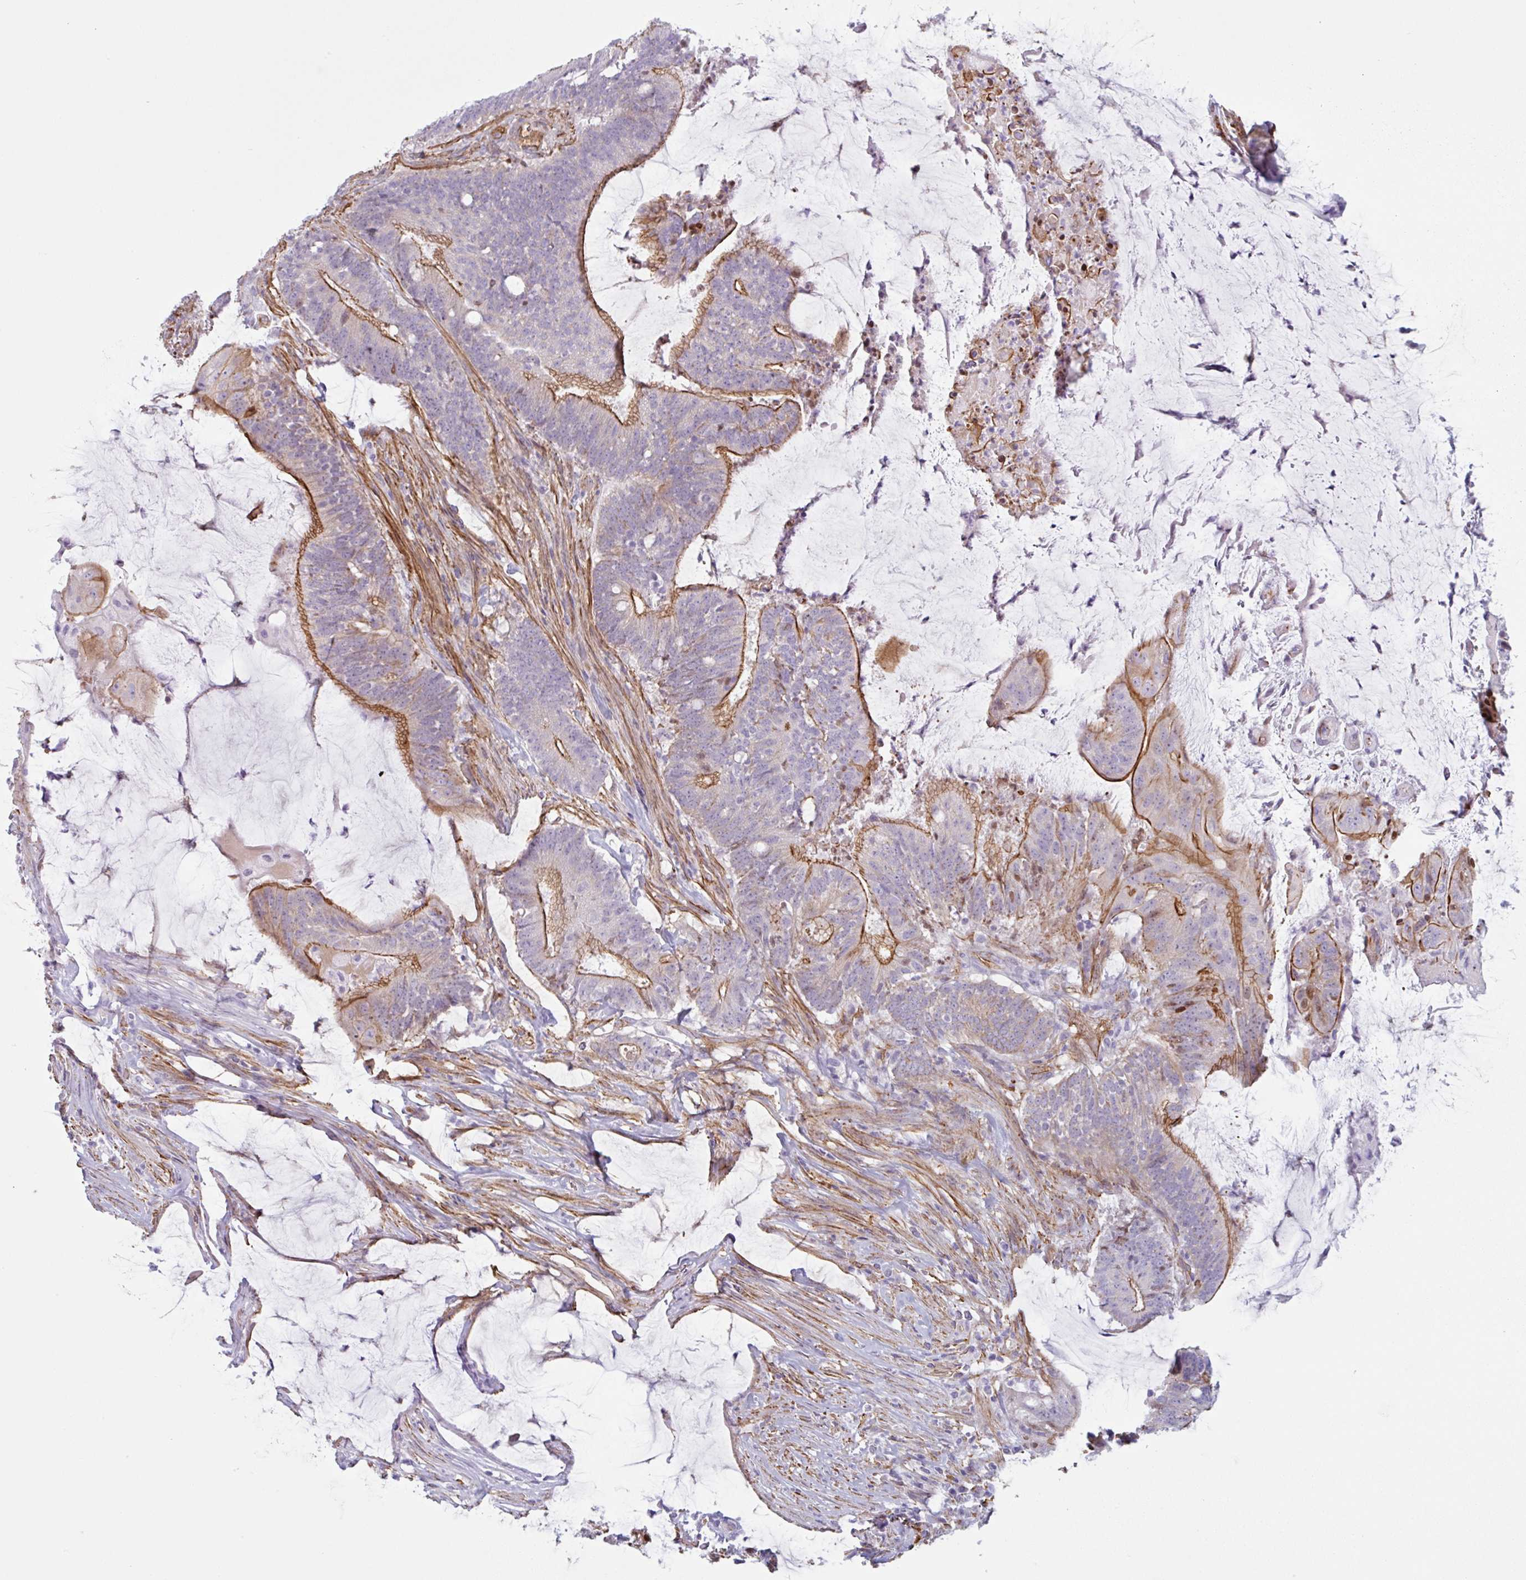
{"staining": {"intensity": "moderate", "quantity": "25%-75%", "location": "cytoplasmic/membranous"}, "tissue": "colorectal cancer", "cell_type": "Tumor cells", "image_type": "cancer", "snomed": [{"axis": "morphology", "description": "Adenocarcinoma, NOS"}, {"axis": "topography", "description": "Colon"}], "caption": "Immunohistochemistry (IHC) of human adenocarcinoma (colorectal) demonstrates medium levels of moderate cytoplasmic/membranous staining in about 25%-75% of tumor cells.", "gene": "MYH10", "patient": {"sex": "female", "age": 43}}